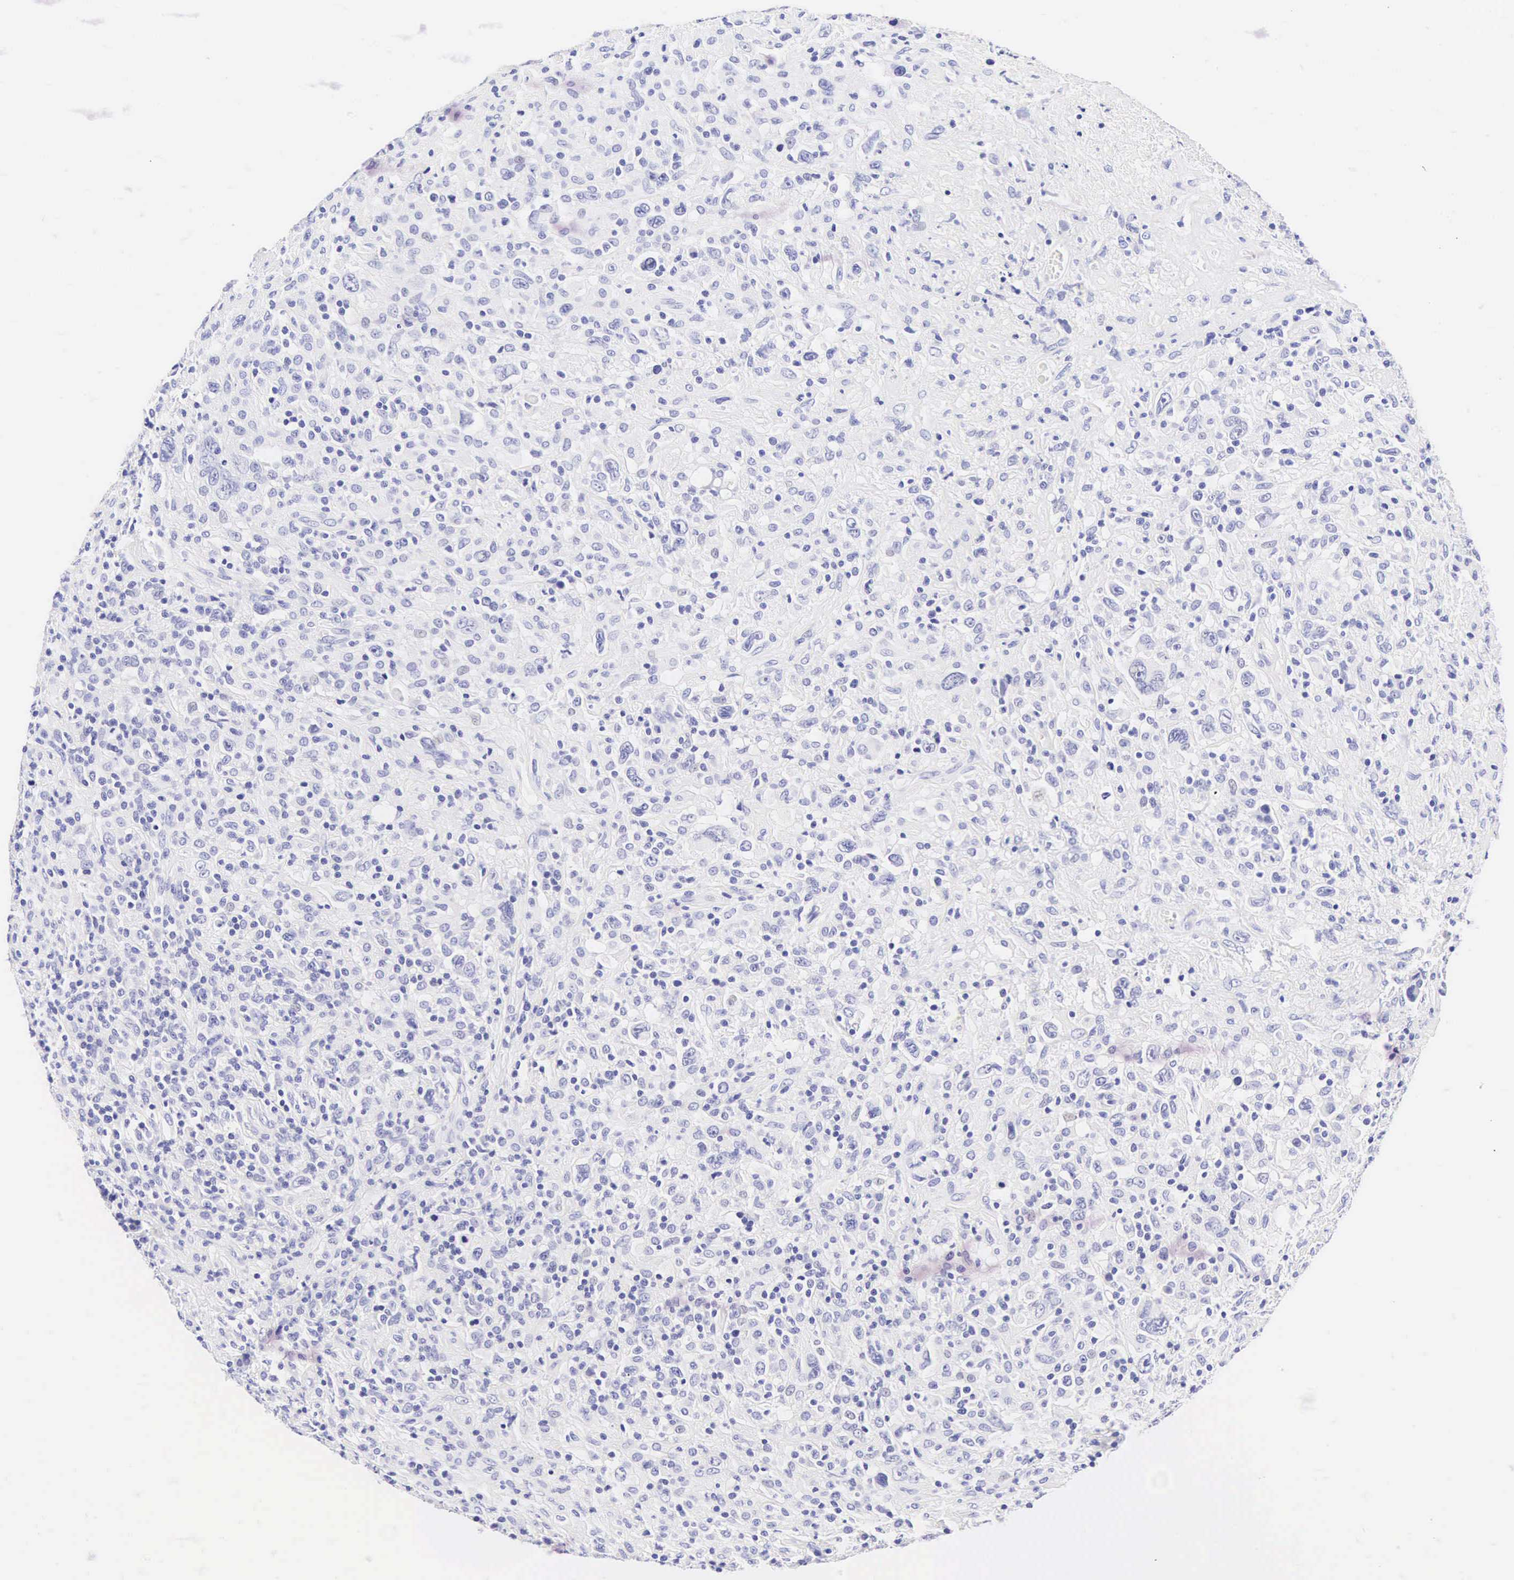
{"staining": {"intensity": "negative", "quantity": "none", "location": "none"}, "tissue": "lymphoma", "cell_type": "Tumor cells", "image_type": "cancer", "snomed": [{"axis": "morphology", "description": "Hodgkin's disease, NOS"}, {"axis": "topography", "description": "Lymph node"}], "caption": "Hodgkin's disease was stained to show a protein in brown. There is no significant expression in tumor cells.", "gene": "CALD1", "patient": {"sex": "male", "age": 46}}